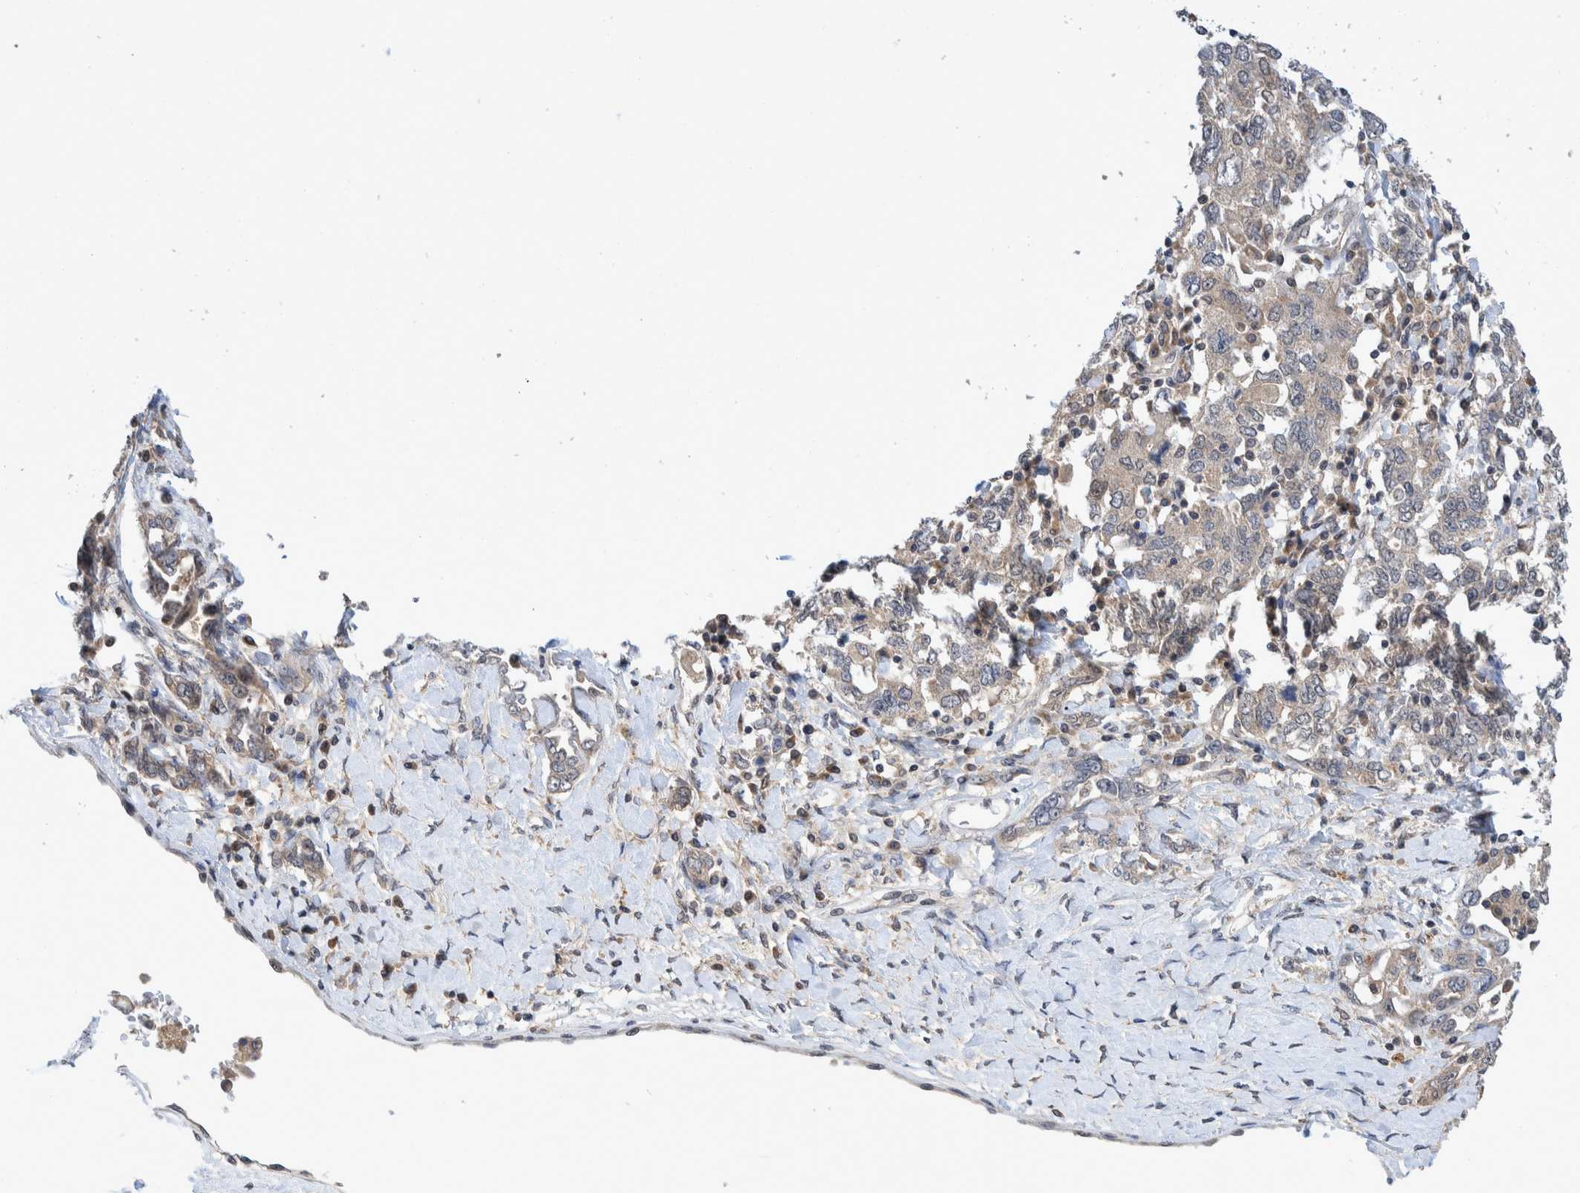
{"staining": {"intensity": "weak", "quantity": "<25%", "location": "cytoplasmic/membranous"}, "tissue": "ovarian cancer", "cell_type": "Tumor cells", "image_type": "cancer", "snomed": [{"axis": "morphology", "description": "Carcinoma, endometroid"}, {"axis": "topography", "description": "Ovary"}], "caption": "A high-resolution photomicrograph shows immunohistochemistry (IHC) staining of ovarian endometroid carcinoma, which exhibits no significant positivity in tumor cells.", "gene": "PLPBP", "patient": {"sex": "female", "age": 62}}